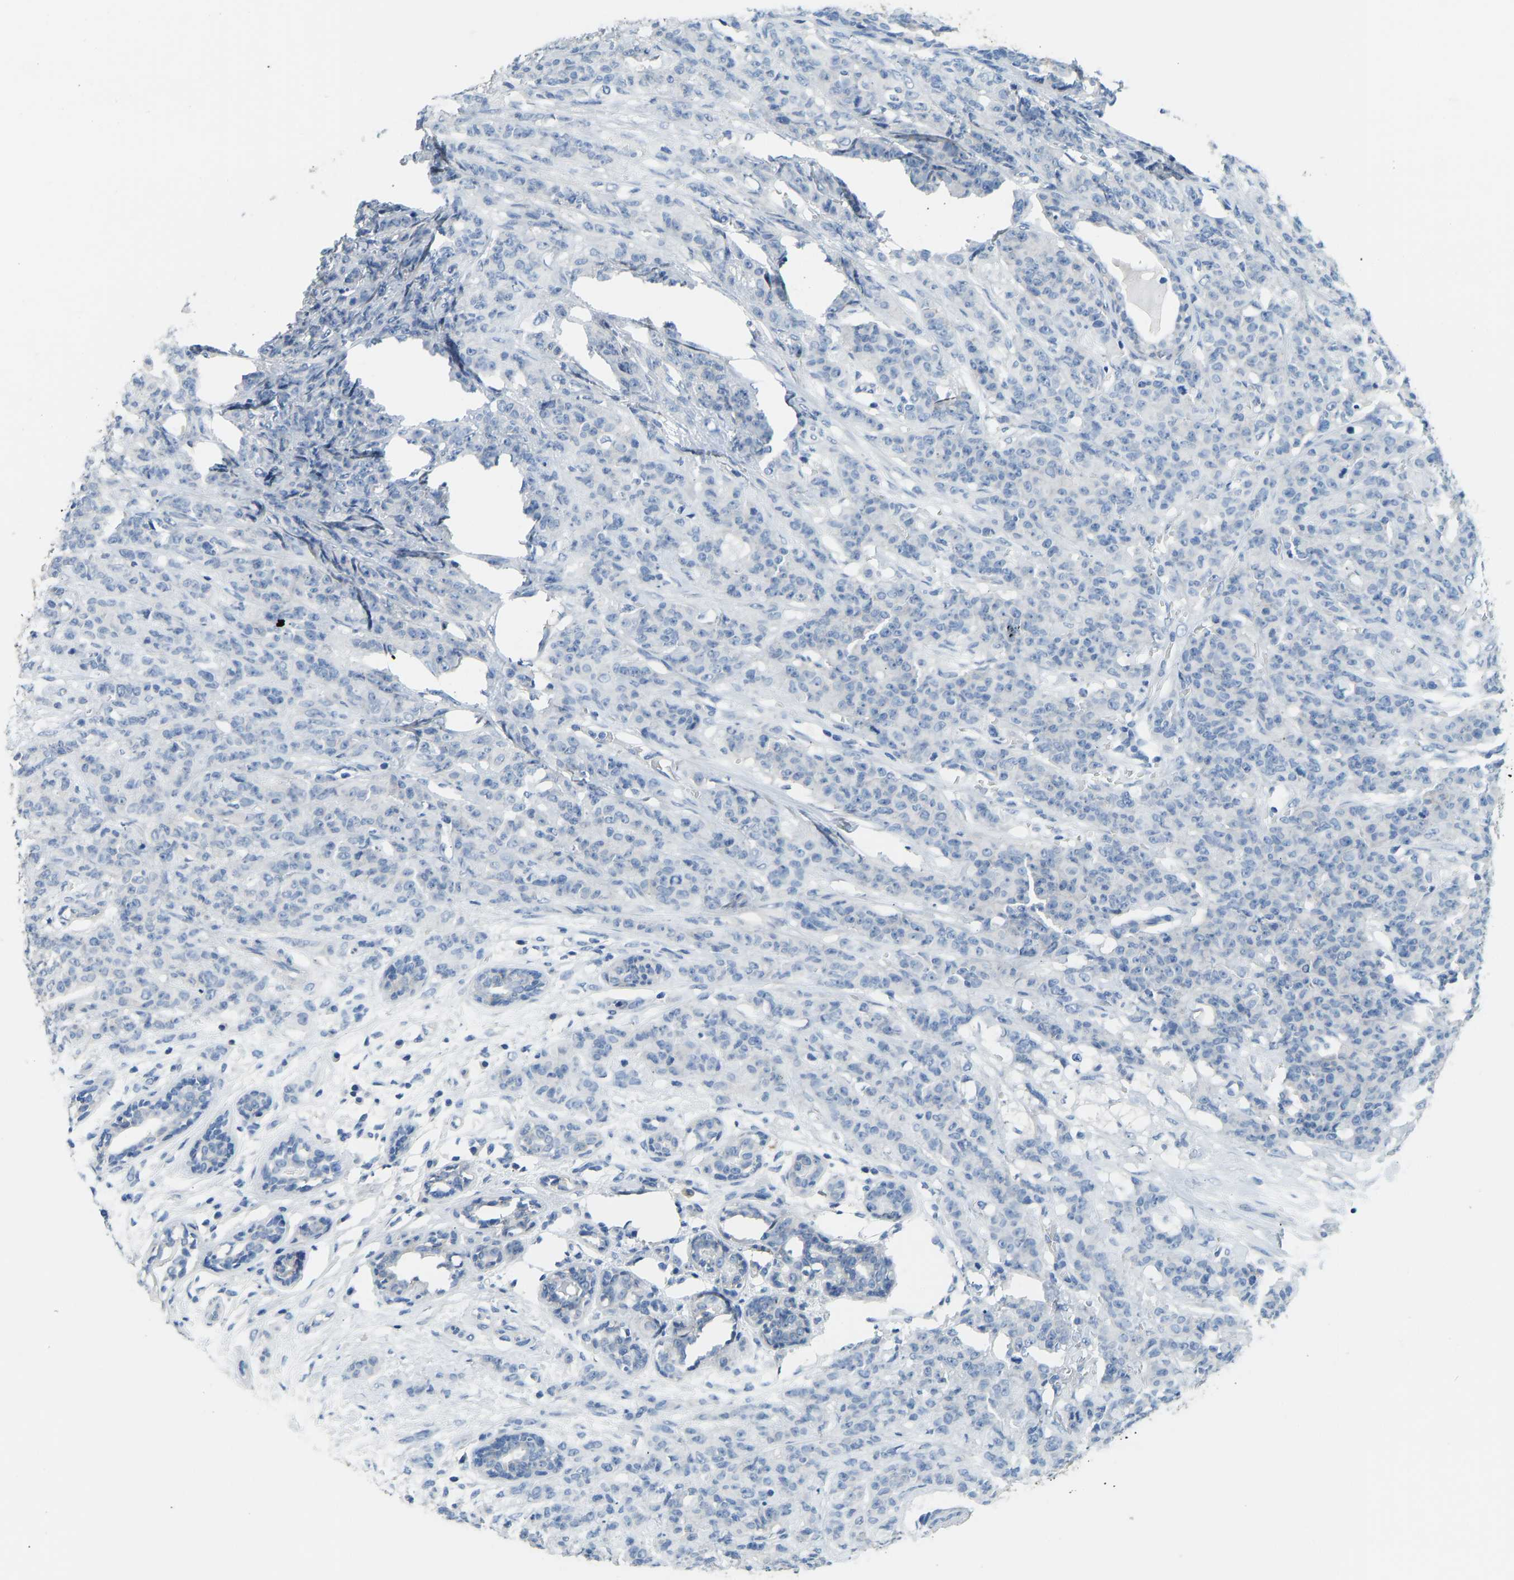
{"staining": {"intensity": "negative", "quantity": "none", "location": "none"}, "tissue": "breast cancer", "cell_type": "Tumor cells", "image_type": "cancer", "snomed": [{"axis": "morphology", "description": "Normal tissue, NOS"}, {"axis": "morphology", "description": "Duct carcinoma"}, {"axis": "topography", "description": "Breast"}], "caption": "Immunohistochemical staining of breast intraductal carcinoma reveals no significant expression in tumor cells.", "gene": "ATP1A1", "patient": {"sex": "female", "age": 40}}